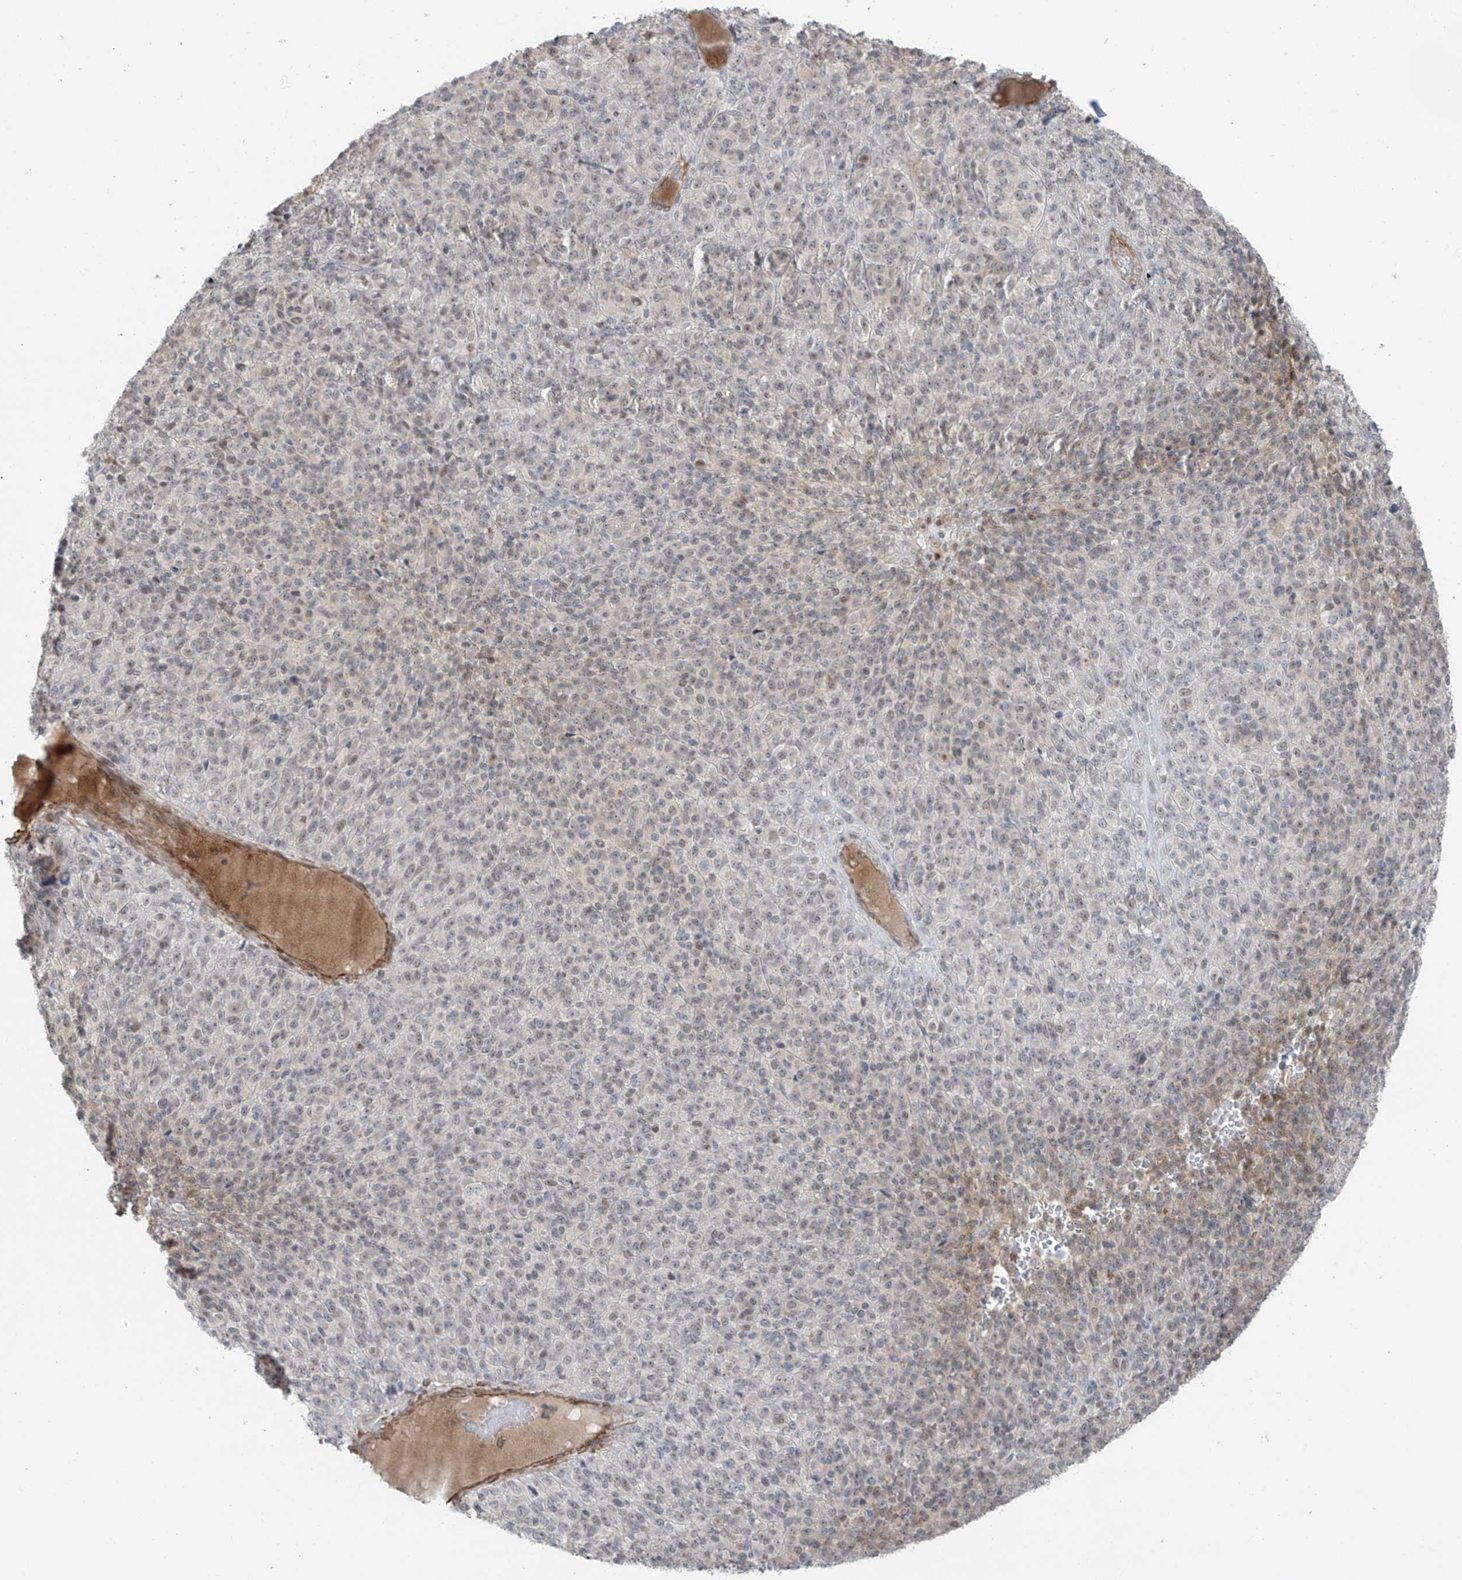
{"staining": {"intensity": "negative", "quantity": "none", "location": "none"}, "tissue": "melanoma", "cell_type": "Tumor cells", "image_type": "cancer", "snomed": [{"axis": "morphology", "description": "Malignant melanoma, Metastatic site"}, {"axis": "topography", "description": "Brain"}], "caption": "IHC image of human malignant melanoma (metastatic site) stained for a protein (brown), which reveals no positivity in tumor cells.", "gene": "RASGEF1A", "patient": {"sex": "female", "age": 56}}